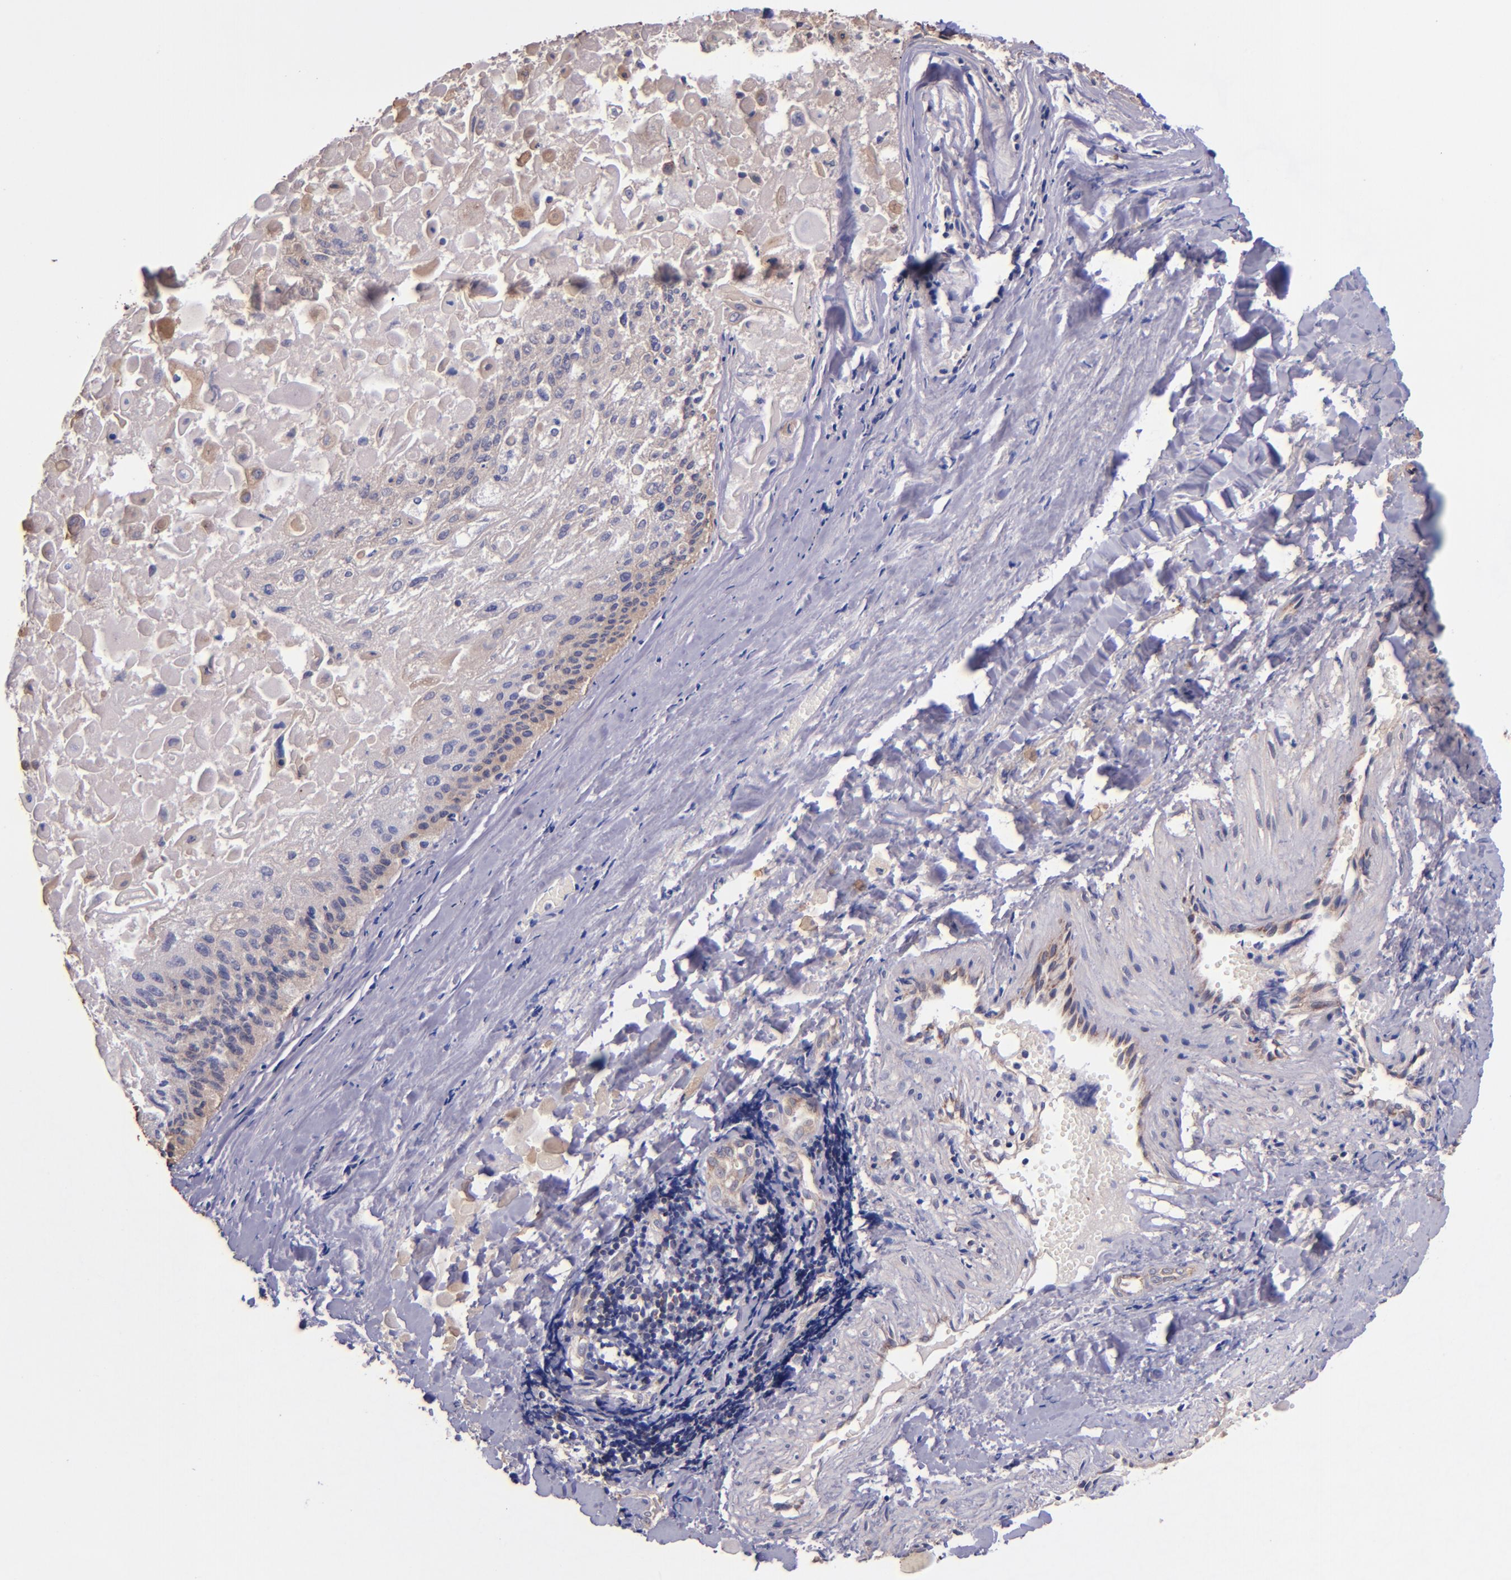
{"staining": {"intensity": "weak", "quantity": "<25%", "location": "cytoplasmic/membranous"}, "tissue": "lung cancer", "cell_type": "Tumor cells", "image_type": "cancer", "snomed": [{"axis": "morphology", "description": "Adenocarcinoma, NOS"}, {"axis": "topography", "description": "Lung"}], "caption": "An image of lung cancer (adenocarcinoma) stained for a protein displays no brown staining in tumor cells. (DAB immunohistochemistry with hematoxylin counter stain).", "gene": "SHC1", "patient": {"sex": "male", "age": 60}}